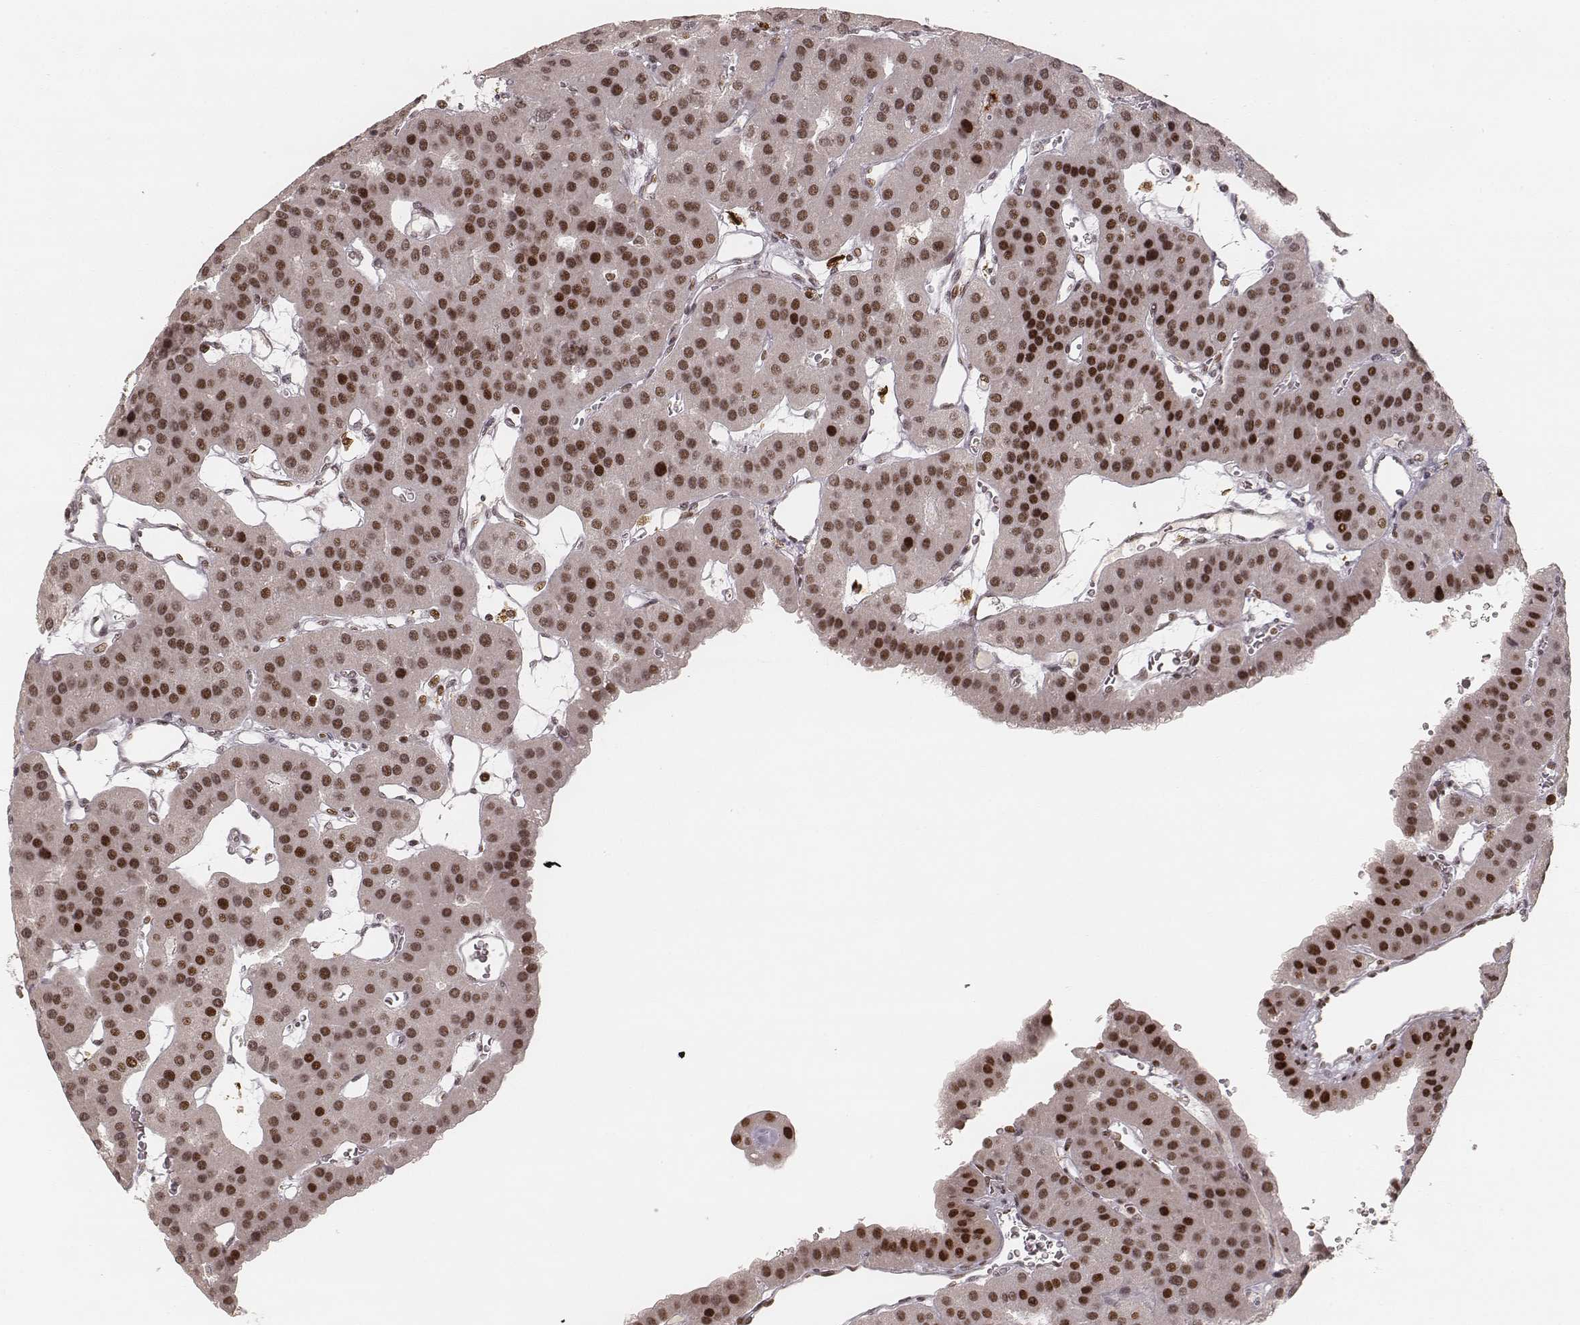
{"staining": {"intensity": "strong", "quantity": ">75%", "location": "nuclear"}, "tissue": "parathyroid gland", "cell_type": "Glandular cells", "image_type": "normal", "snomed": [{"axis": "morphology", "description": "Normal tissue, NOS"}, {"axis": "morphology", "description": "Adenoma, NOS"}, {"axis": "topography", "description": "Parathyroid gland"}], "caption": "High-magnification brightfield microscopy of unremarkable parathyroid gland stained with DAB (brown) and counterstained with hematoxylin (blue). glandular cells exhibit strong nuclear positivity is present in about>75% of cells. (DAB (3,3'-diaminobenzidine) = brown stain, brightfield microscopy at high magnification).", "gene": "HNRNPC", "patient": {"sex": "female", "age": 86}}